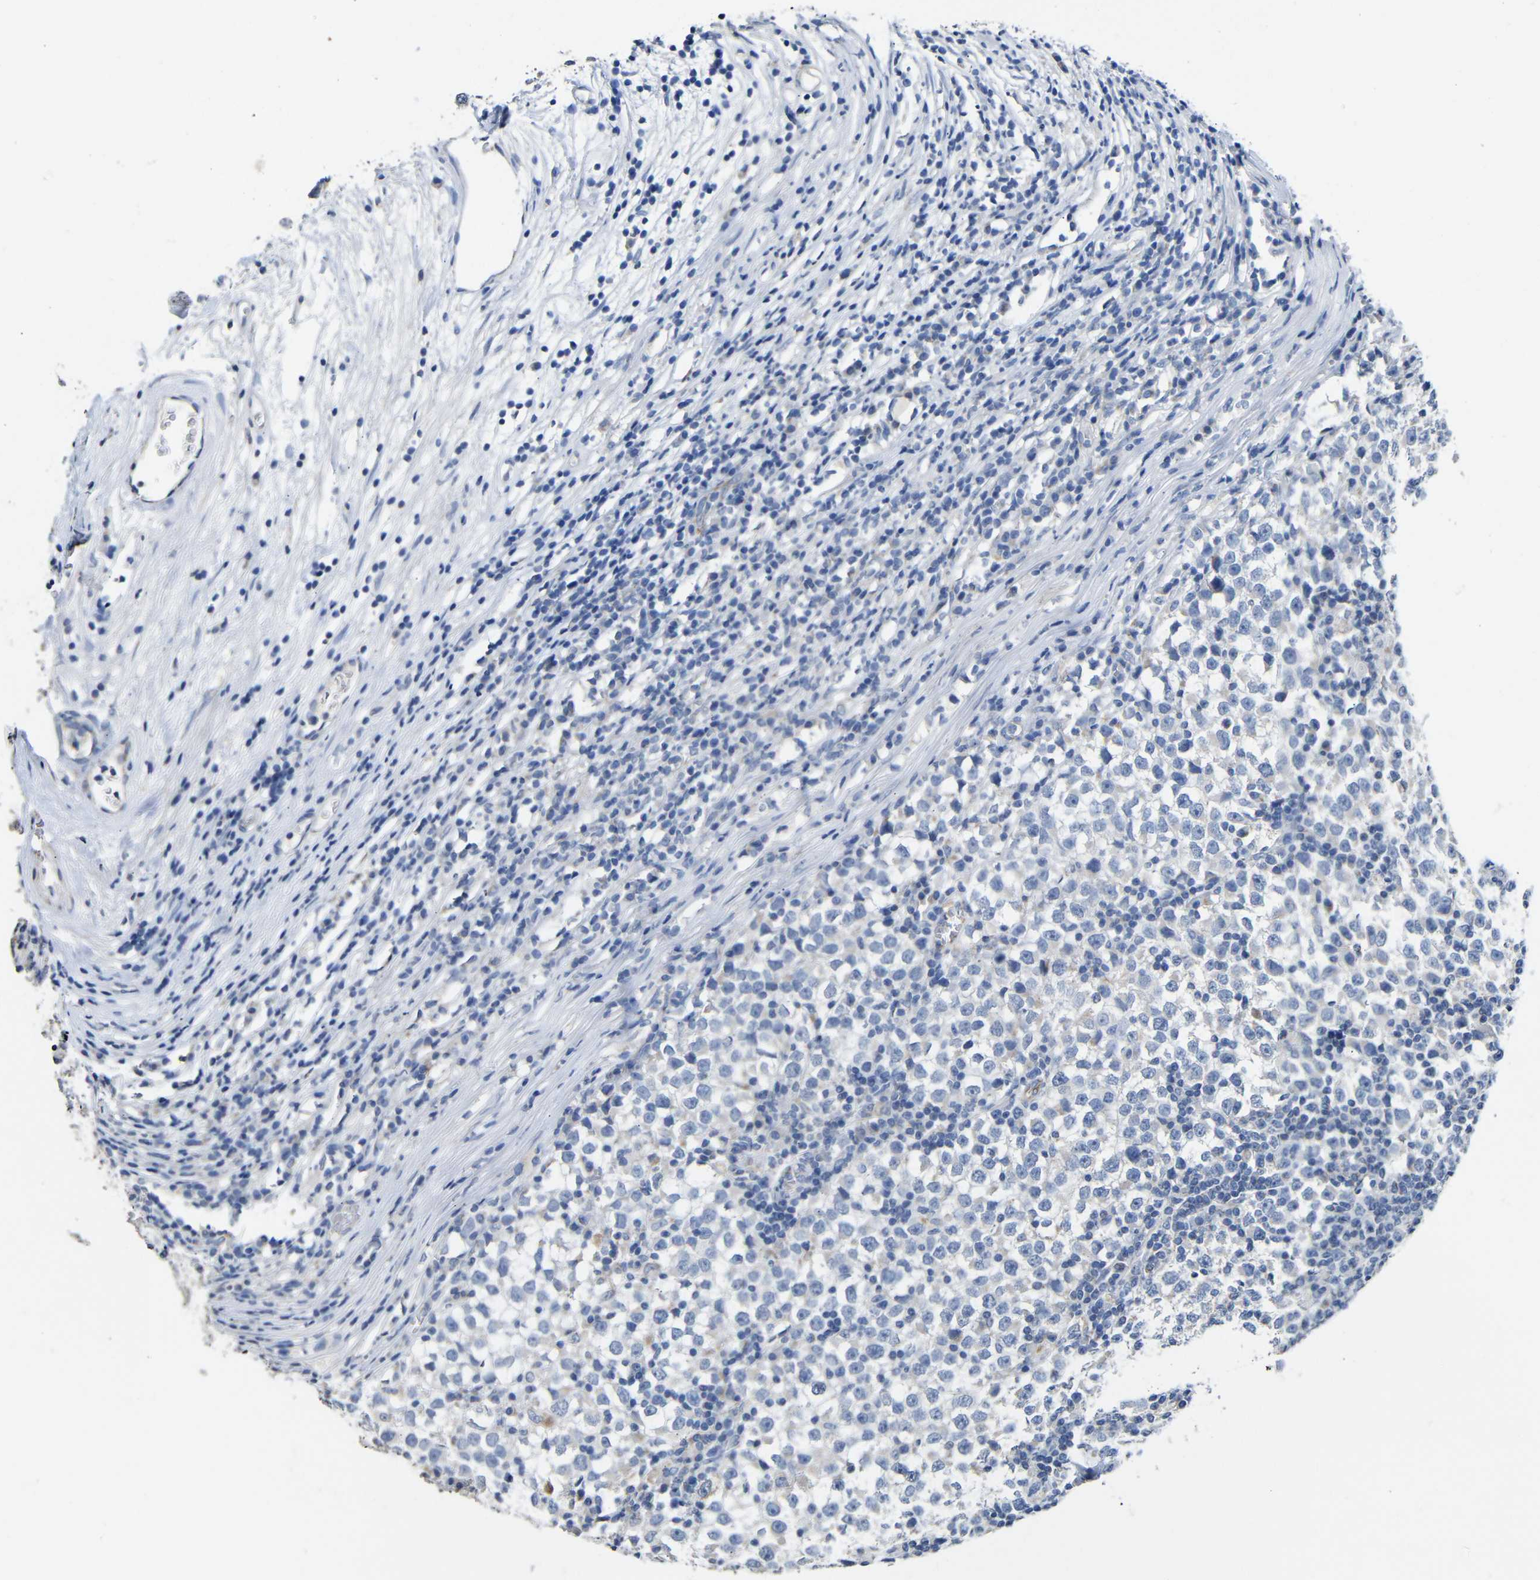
{"staining": {"intensity": "negative", "quantity": "none", "location": "none"}, "tissue": "testis cancer", "cell_type": "Tumor cells", "image_type": "cancer", "snomed": [{"axis": "morphology", "description": "Seminoma, NOS"}, {"axis": "topography", "description": "Testis"}], "caption": "A photomicrograph of seminoma (testis) stained for a protein displays no brown staining in tumor cells.", "gene": "MAOA", "patient": {"sex": "male", "age": 65}}